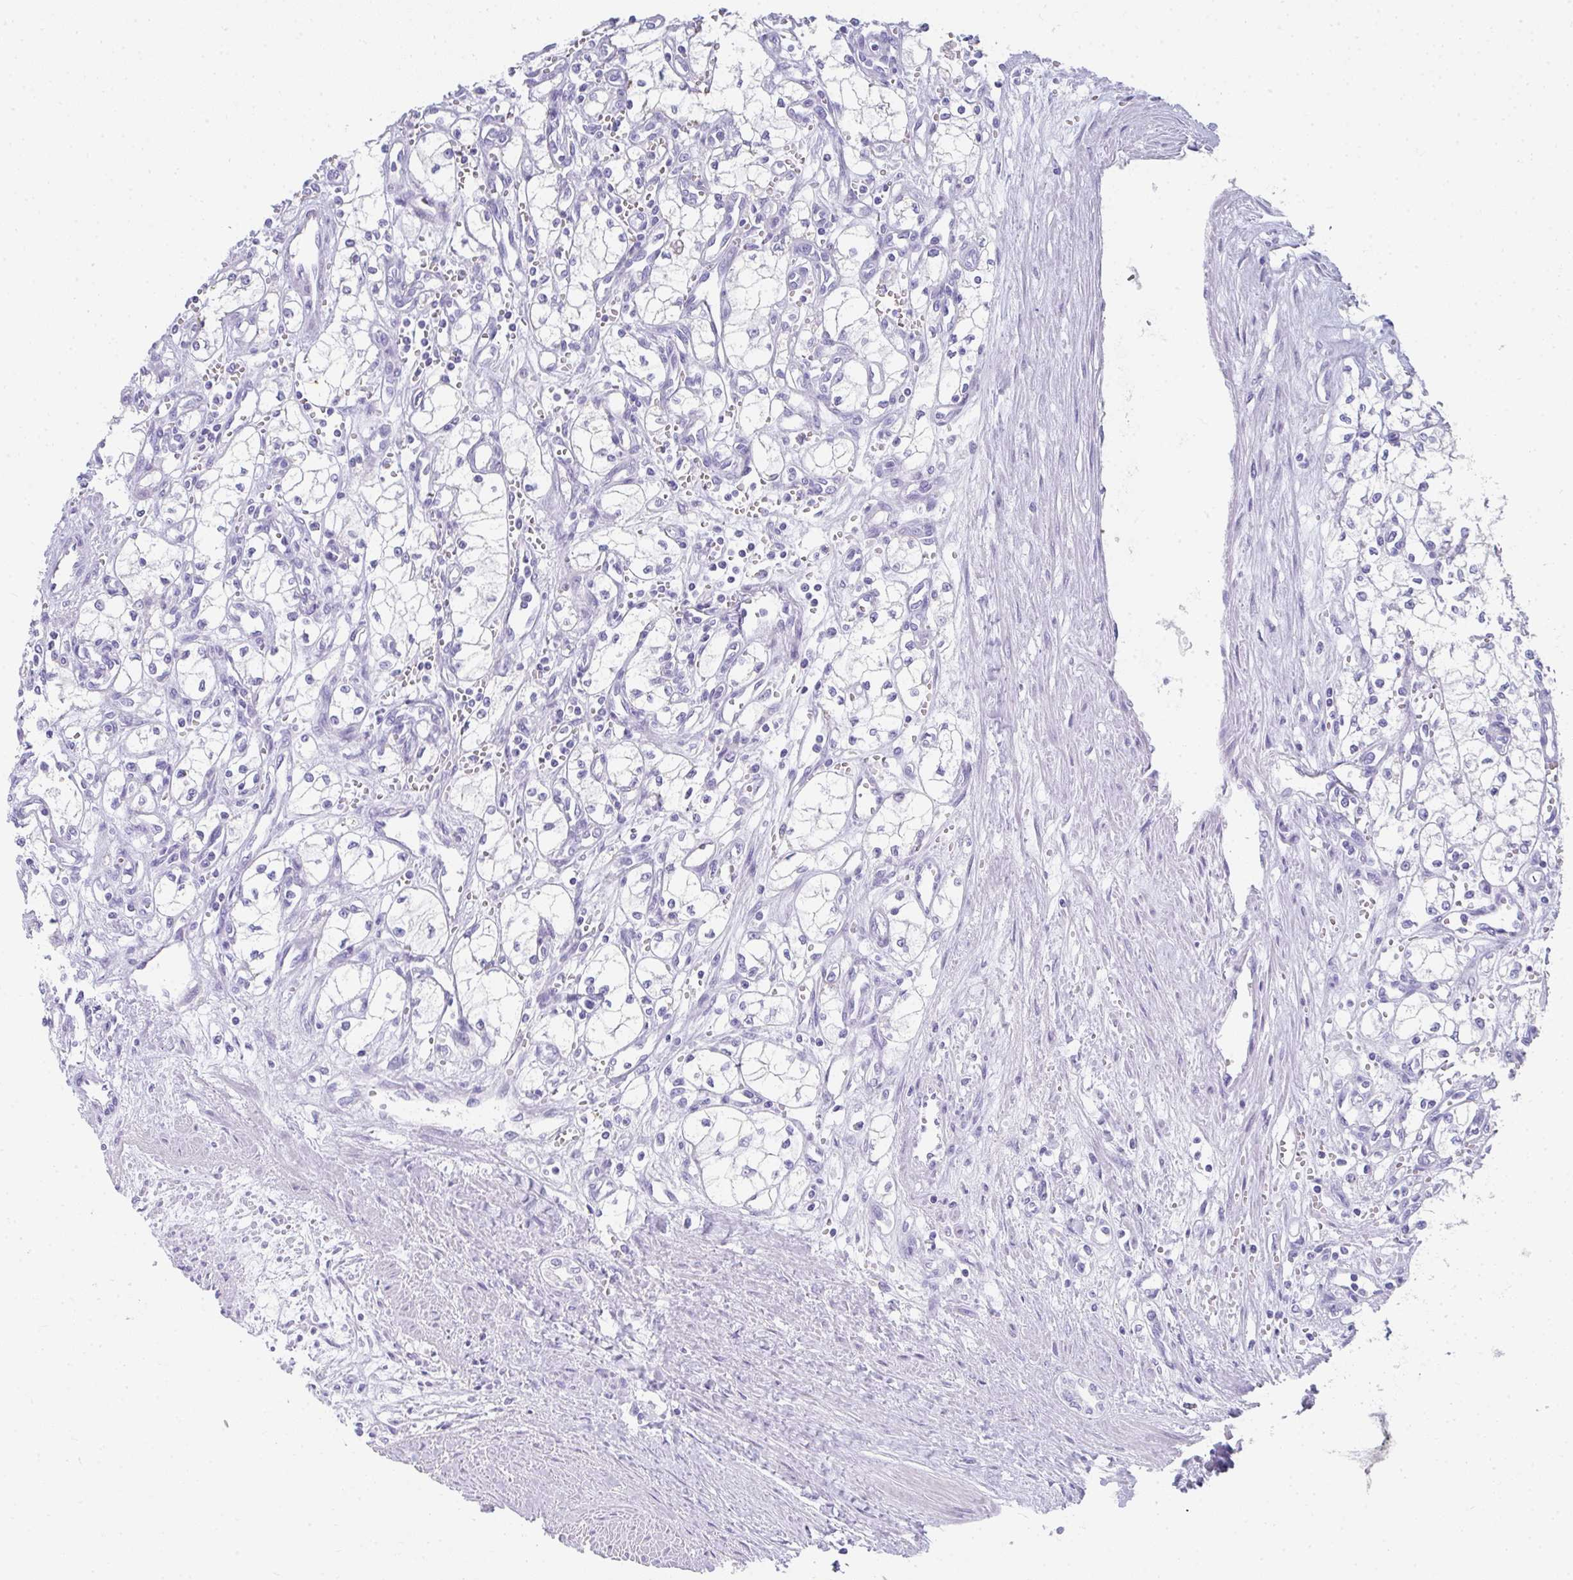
{"staining": {"intensity": "negative", "quantity": "none", "location": "none"}, "tissue": "renal cancer", "cell_type": "Tumor cells", "image_type": "cancer", "snomed": [{"axis": "morphology", "description": "Adenocarcinoma, NOS"}, {"axis": "topography", "description": "Kidney"}], "caption": "Immunohistochemical staining of renal cancer shows no significant positivity in tumor cells. Brightfield microscopy of immunohistochemistry (IHC) stained with DAB (brown) and hematoxylin (blue), captured at high magnification.", "gene": "RLF", "patient": {"sex": "male", "age": 59}}